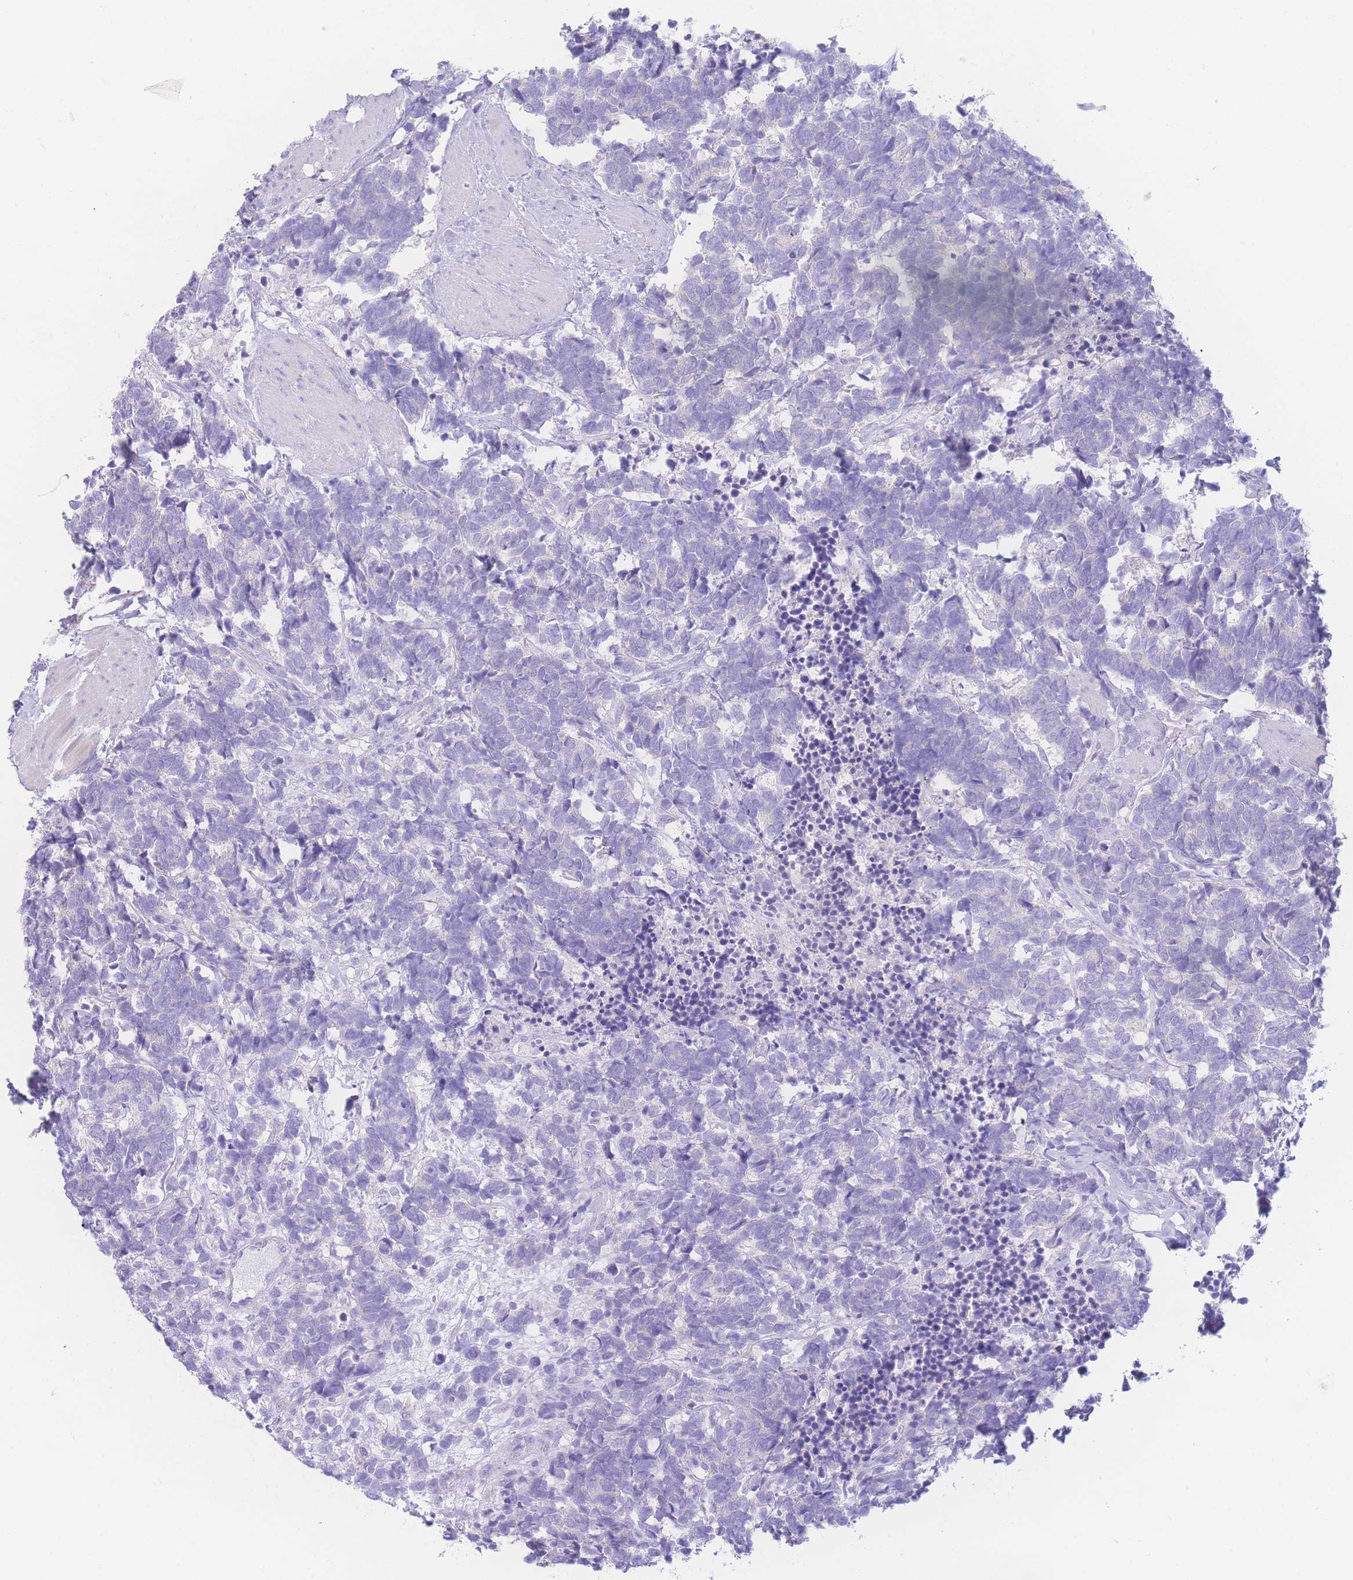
{"staining": {"intensity": "negative", "quantity": "none", "location": "none"}, "tissue": "carcinoid", "cell_type": "Tumor cells", "image_type": "cancer", "snomed": [{"axis": "morphology", "description": "Carcinoma, NOS"}, {"axis": "morphology", "description": "Carcinoid, malignant, NOS"}, {"axis": "topography", "description": "Prostate"}], "caption": "An IHC histopathology image of carcinoma is shown. There is no staining in tumor cells of carcinoma.", "gene": "NBEAL1", "patient": {"sex": "male", "age": 57}}